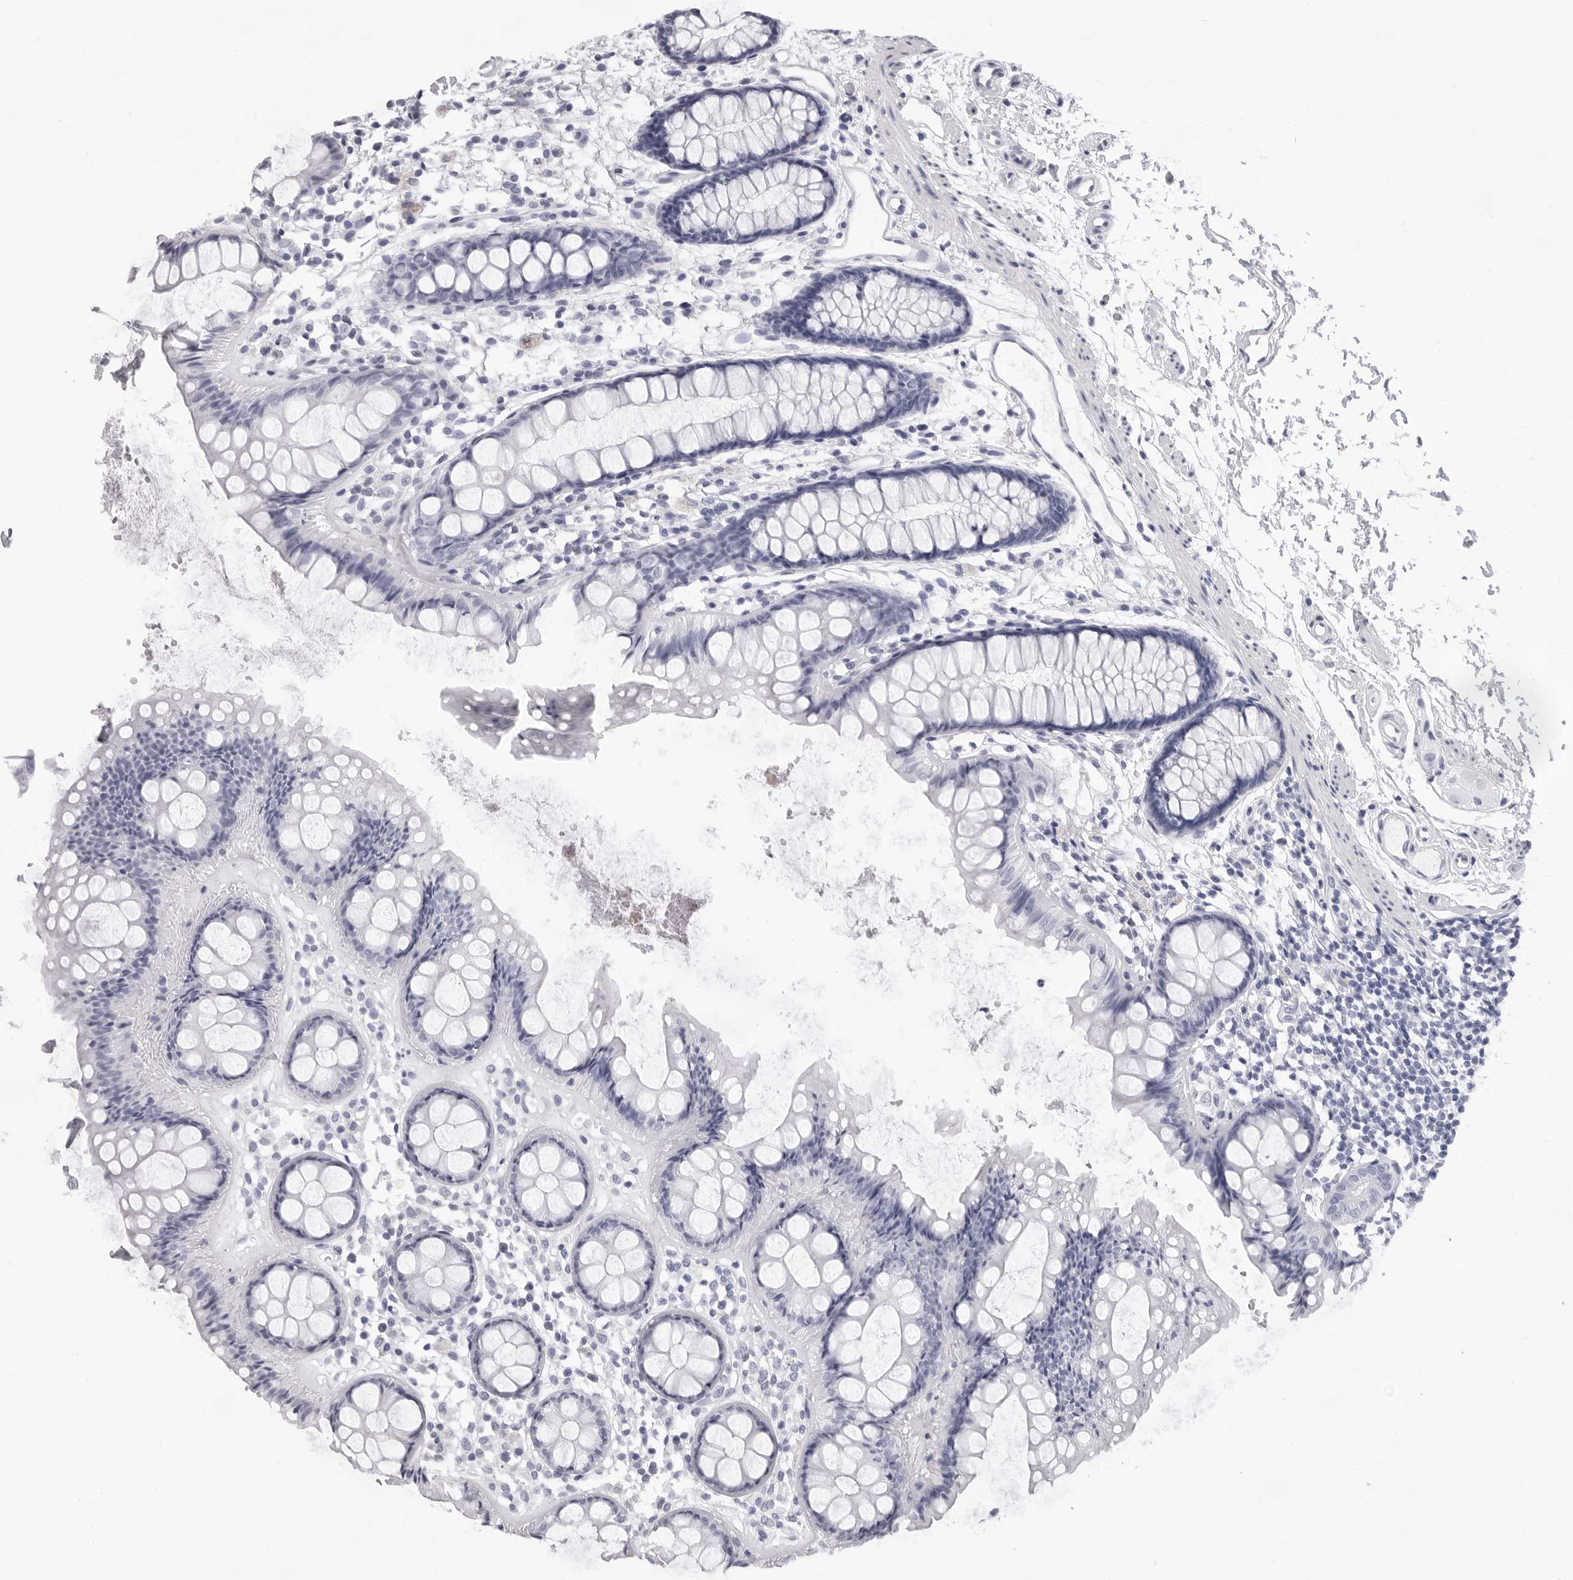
{"staining": {"intensity": "negative", "quantity": "none", "location": "none"}, "tissue": "rectum", "cell_type": "Glandular cells", "image_type": "normal", "snomed": [{"axis": "morphology", "description": "Normal tissue, NOS"}, {"axis": "topography", "description": "Rectum"}], "caption": "Human rectum stained for a protein using immunohistochemistry (IHC) demonstrates no positivity in glandular cells.", "gene": "USP1", "patient": {"sex": "female", "age": 66}}